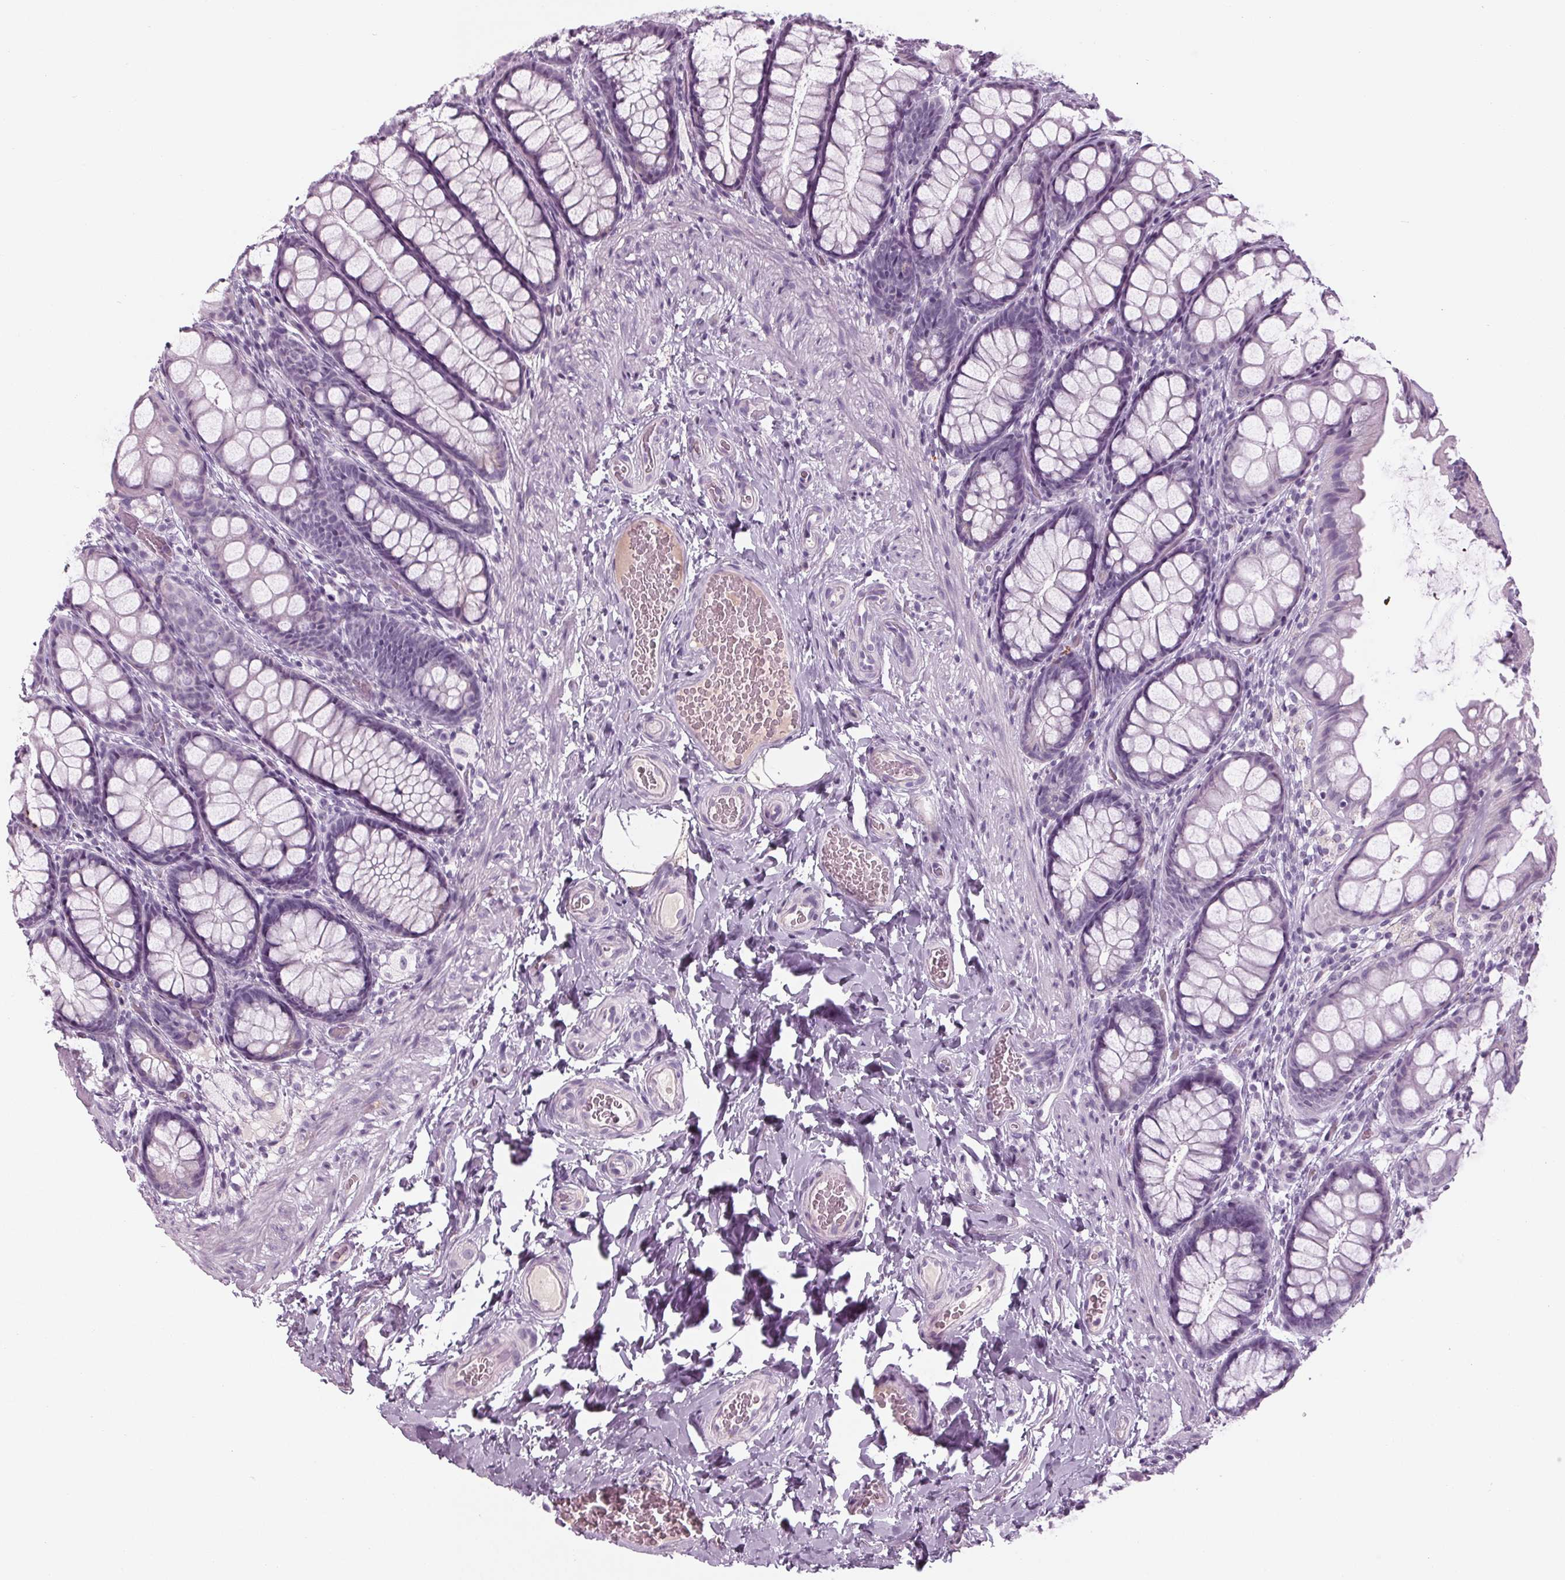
{"staining": {"intensity": "negative", "quantity": "none", "location": "none"}, "tissue": "colon", "cell_type": "Endothelial cells", "image_type": "normal", "snomed": [{"axis": "morphology", "description": "Normal tissue, NOS"}, {"axis": "topography", "description": "Colon"}], "caption": "Colon was stained to show a protein in brown. There is no significant positivity in endothelial cells. The staining was performed using DAB (3,3'-diaminobenzidine) to visualize the protein expression in brown, while the nuclei were stained in blue with hematoxylin (Magnification: 20x).", "gene": "CYP3A43", "patient": {"sex": "male", "age": 47}}